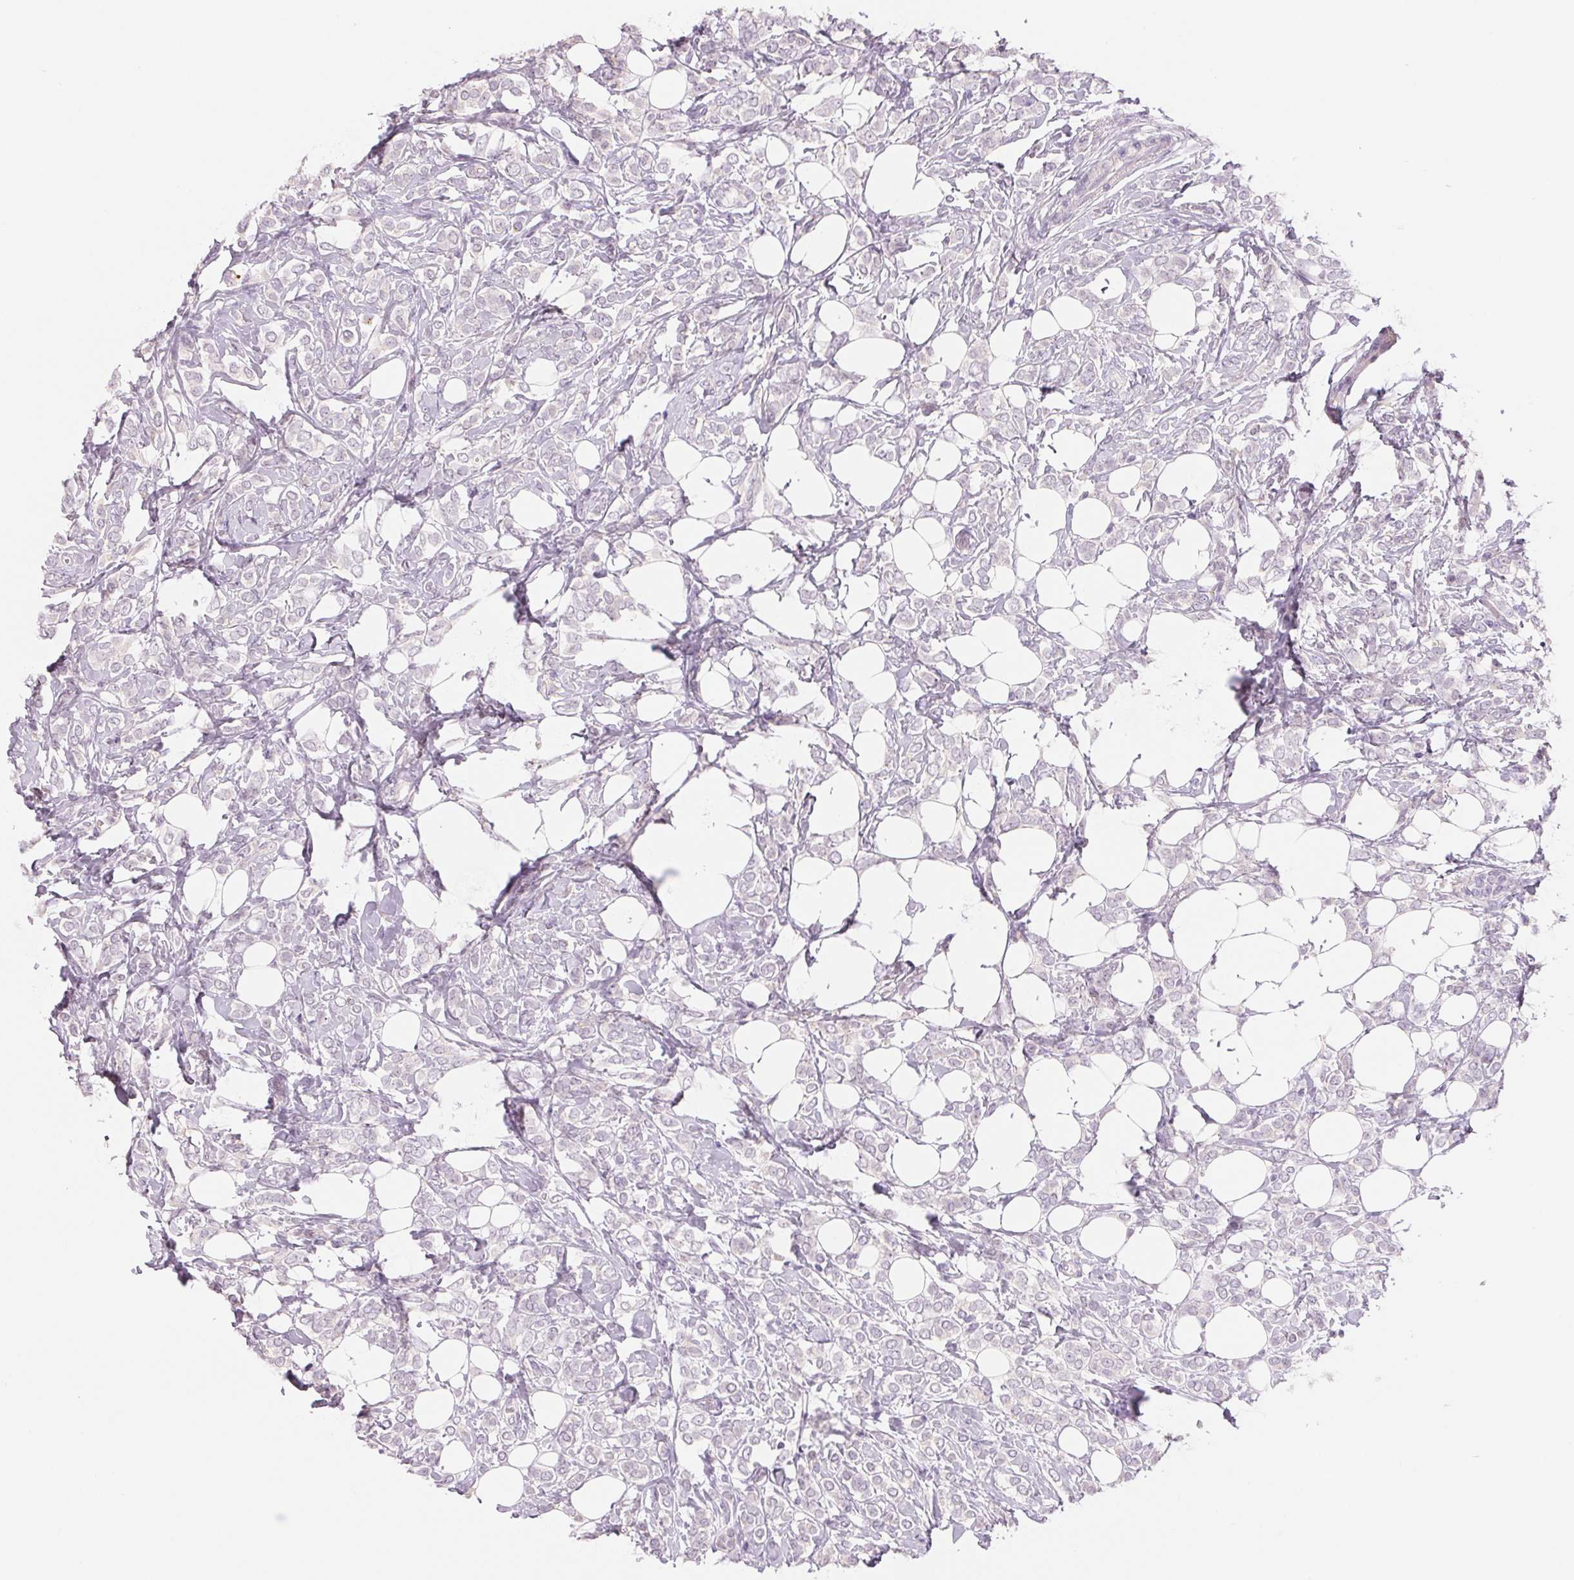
{"staining": {"intensity": "negative", "quantity": "none", "location": "none"}, "tissue": "breast cancer", "cell_type": "Tumor cells", "image_type": "cancer", "snomed": [{"axis": "morphology", "description": "Lobular carcinoma"}, {"axis": "topography", "description": "Breast"}], "caption": "This is an immunohistochemistry photomicrograph of human lobular carcinoma (breast). There is no expression in tumor cells.", "gene": "CCDC168", "patient": {"sex": "female", "age": 49}}